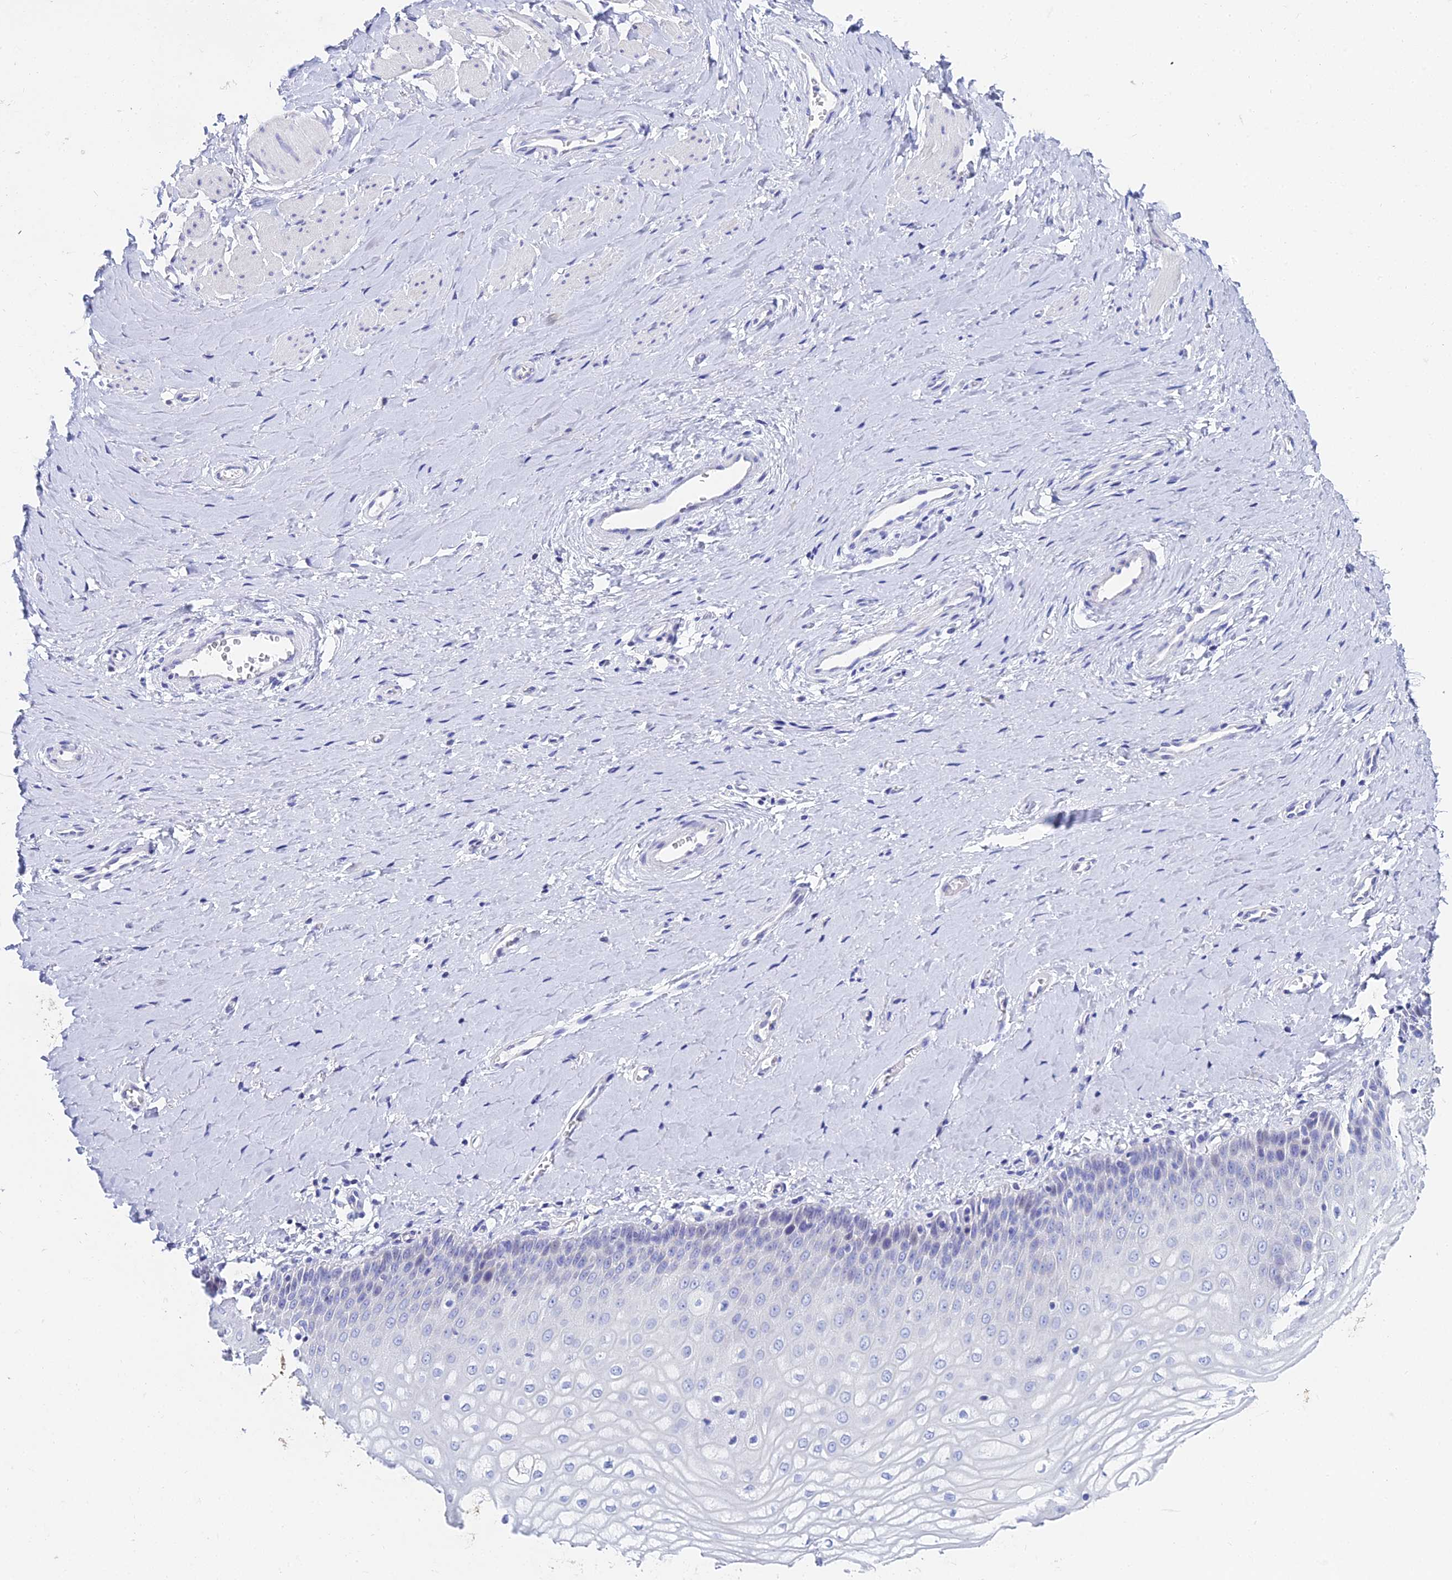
{"staining": {"intensity": "negative", "quantity": "none", "location": "none"}, "tissue": "vagina", "cell_type": "Squamous epithelial cells", "image_type": "normal", "snomed": [{"axis": "morphology", "description": "Normal tissue, NOS"}, {"axis": "topography", "description": "Vagina"}], "caption": "There is no significant positivity in squamous epithelial cells of vagina. (DAB immunohistochemistry (IHC) visualized using brightfield microscopy, high magnification).", "gene": "OCM2", "patient": {"sex": "female", "age": 65}}